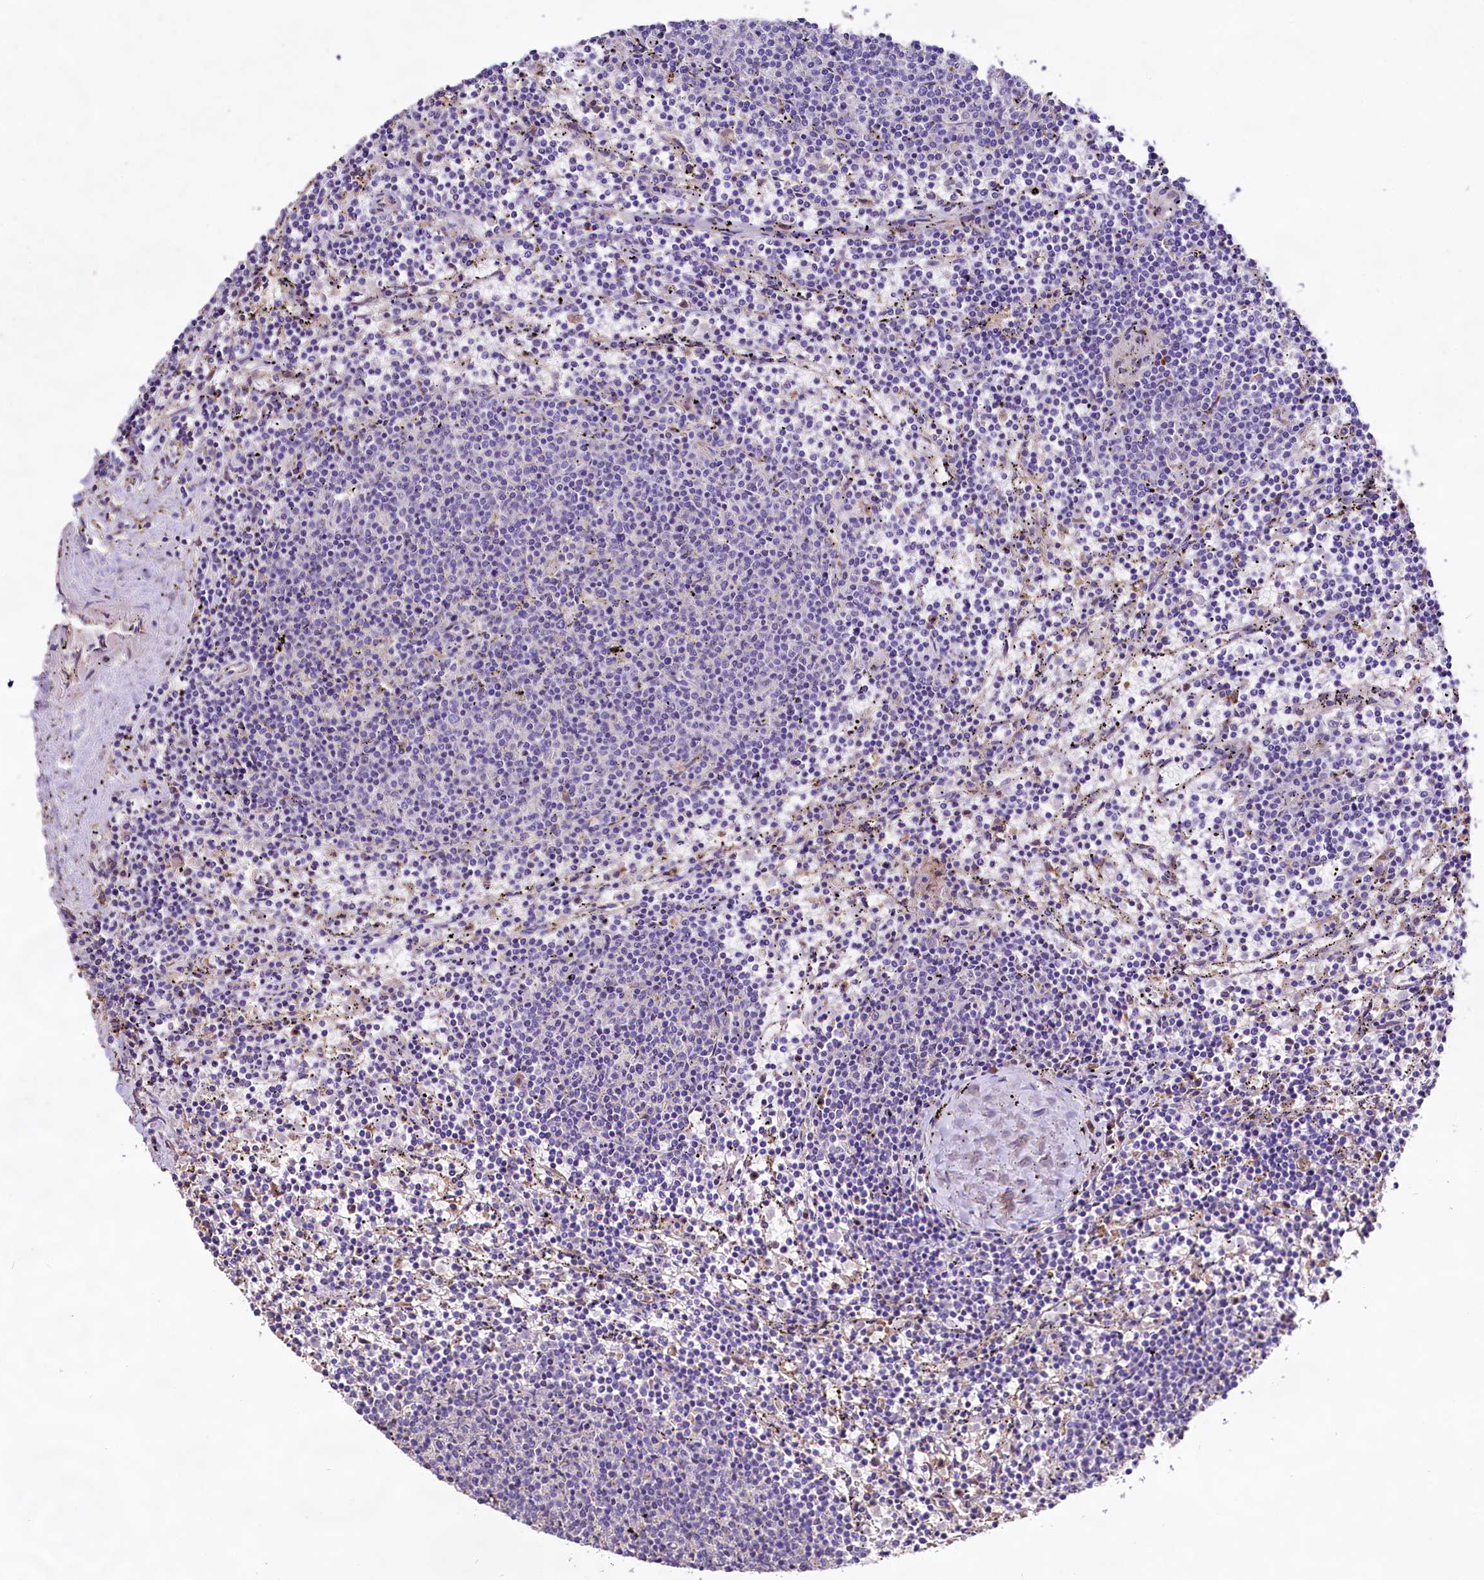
{"staining": {"intensity": "negative", "quantity": "none", "location": "none"}, "tissue": "lymphoma", "cell_type": "Tumor cells", "image_type": "cancer", "snomed": [{"axis": "morphology", "description": "Malignant lymphoma, non-Hodgkin's type, Low grade"}, {"axis": "topography", "description": "Spleen"}], "caption": "There is no significant staining in tumor cells of malignant lymphoma, non-Hodgkin's type (low-grade).", "gene": "DMXL2", "patient": {"sex": "female", "age": 50}}